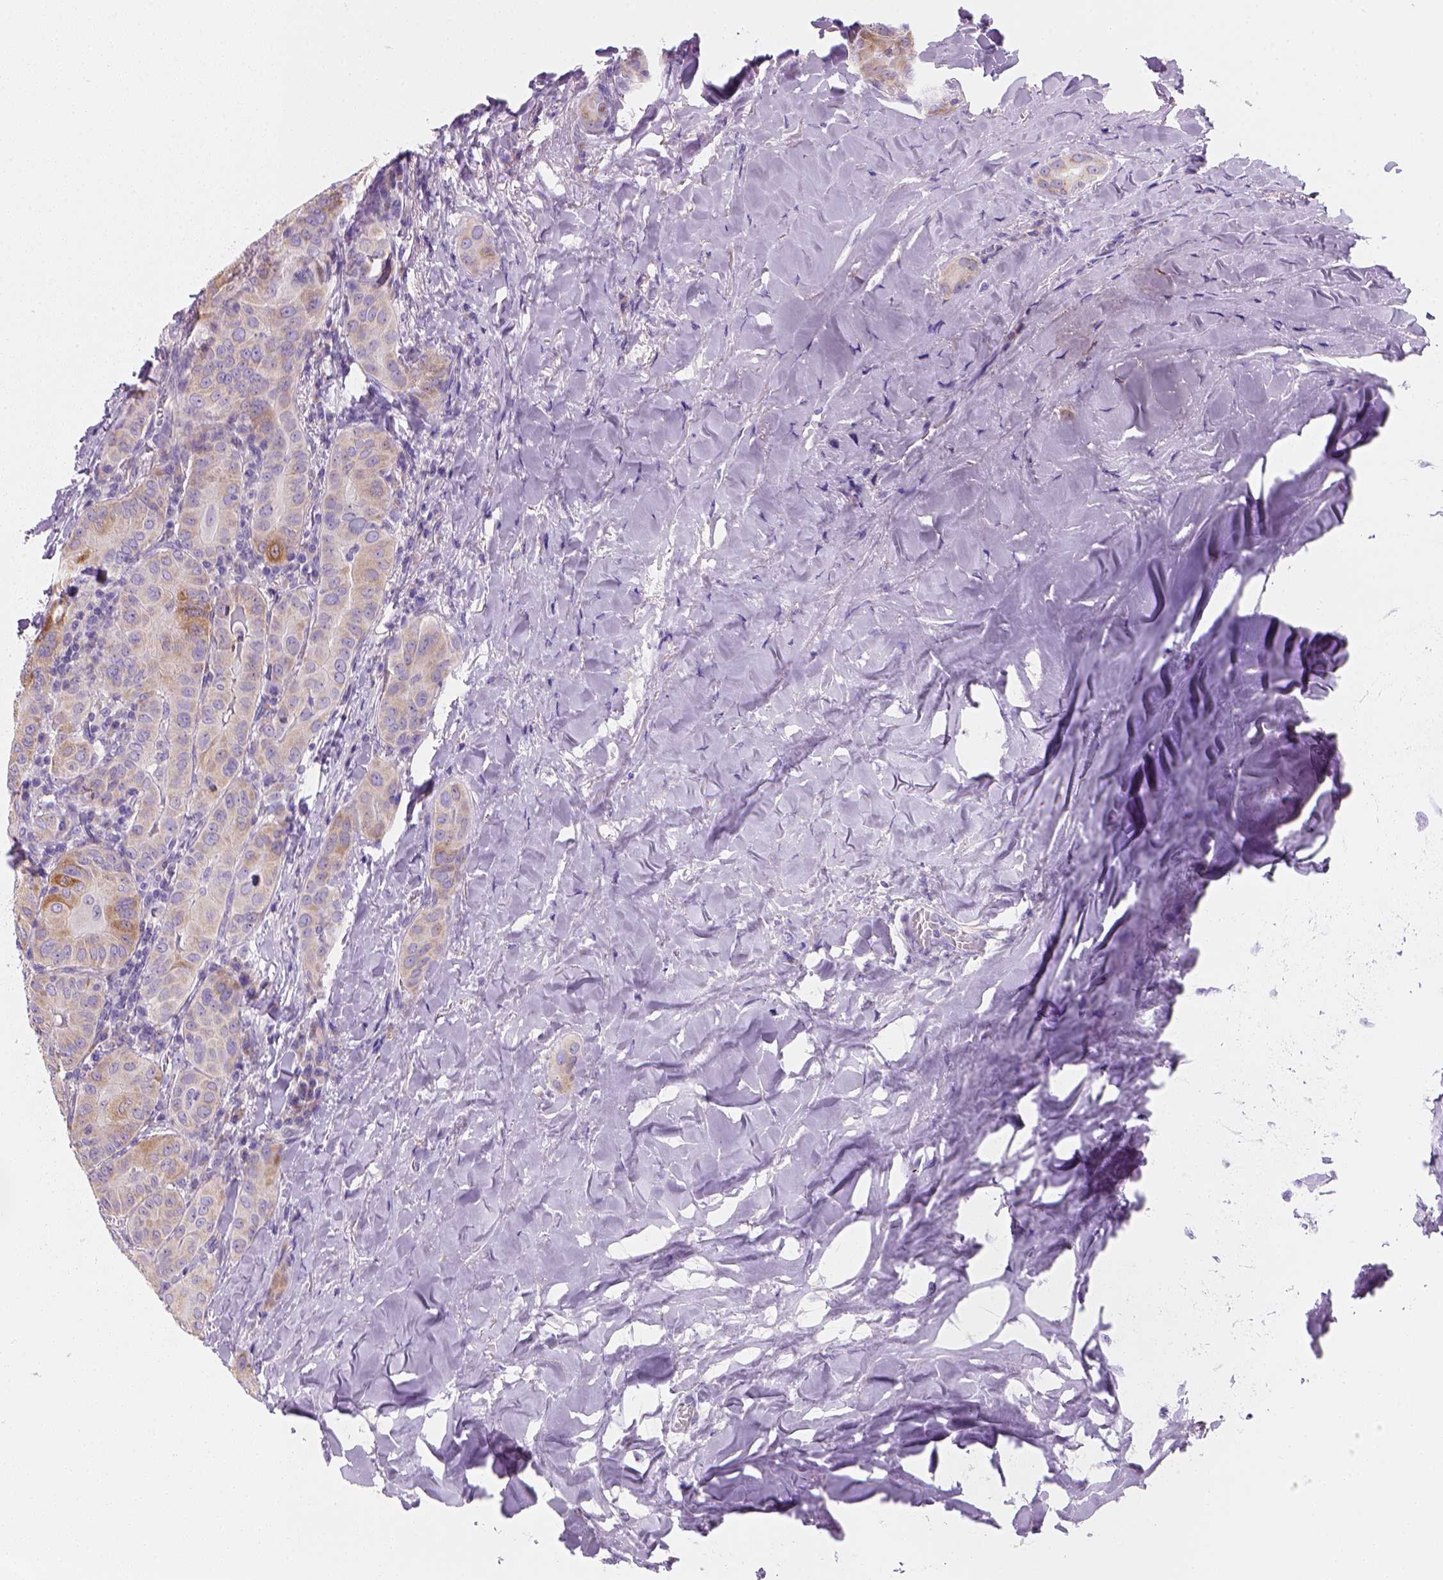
{"staining": {"intensity": "moderate", "quantity": "<25%", "location": "cytoplasmic/membranous"}, "tissue": "thyroid cancer", "cell_type": "Tumor cells", "image_type": "cancer", "snomed": [{"axis": "morphology", "description": "Papillary adenocarcinoma, NOS"}, {"axis": "topography", "description": "Thyroid gland"}], "caption": "Protein staining of thyroid cancer tissue exhibits moderate cytoplasmic/membranous positivity in about <25% of tumor cells.", "gene": "CES2", "patient": {"sex": "female", "age": 37}}